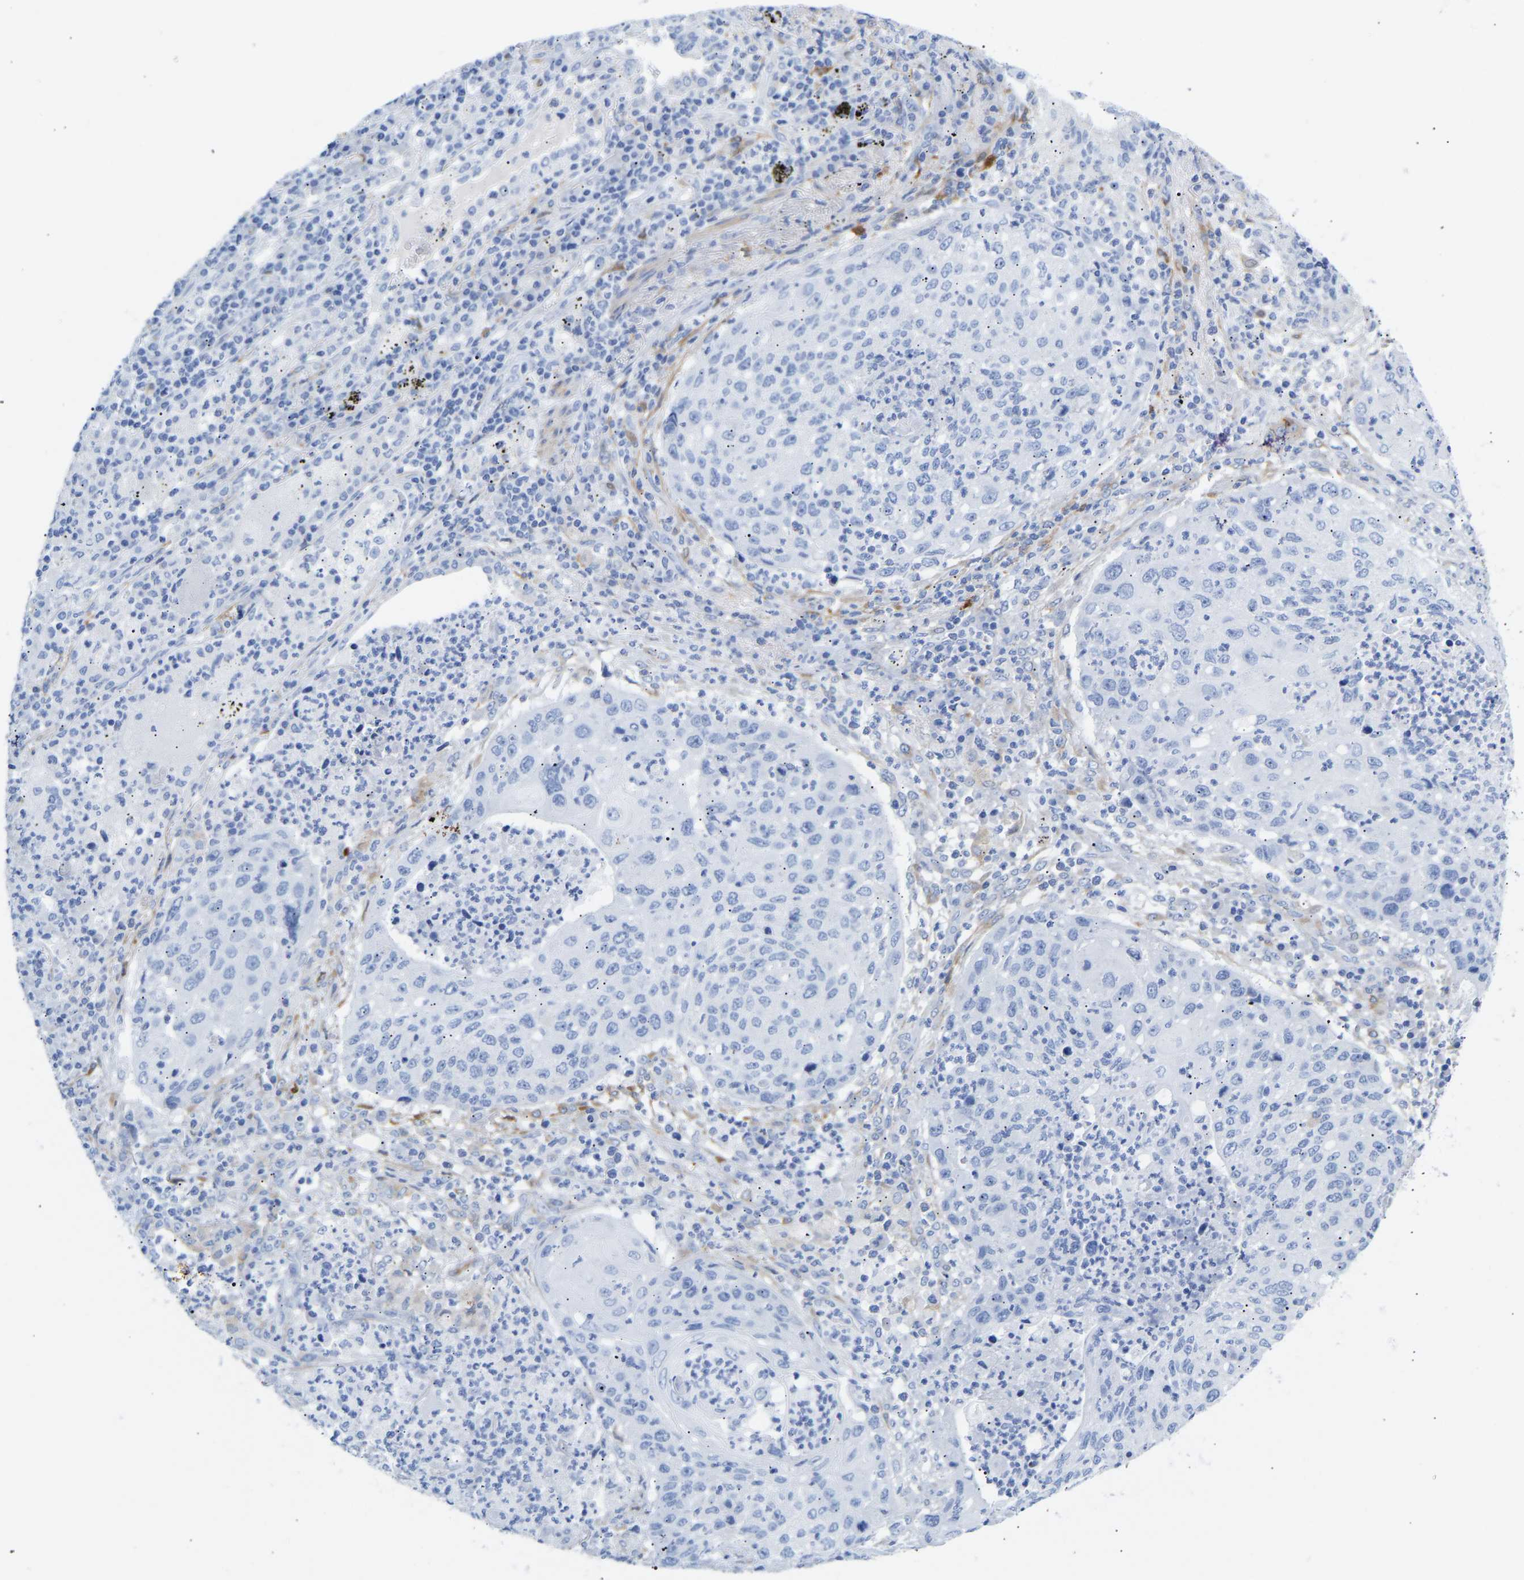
{"staining": {"intensity": "negative", "quantity": "none", "location": "none"}, "tissue": "lung cancer", "cell_type": "Tumor cells", "image_type": "cancer", "snomed": [{"axis": "morphology", "description": "Squamous cell carcinoma, NOS"}, {"axis": "topography", "description": "Lung"}], "caption": "Photomicrograph shows no significant protein expression in tumor cells of squamous cell carcinoma (lung). (IHC, brightfield microscopy, high magnification).", "gene": "AMPH", "patient": {"sex": "female", "age": 63}}